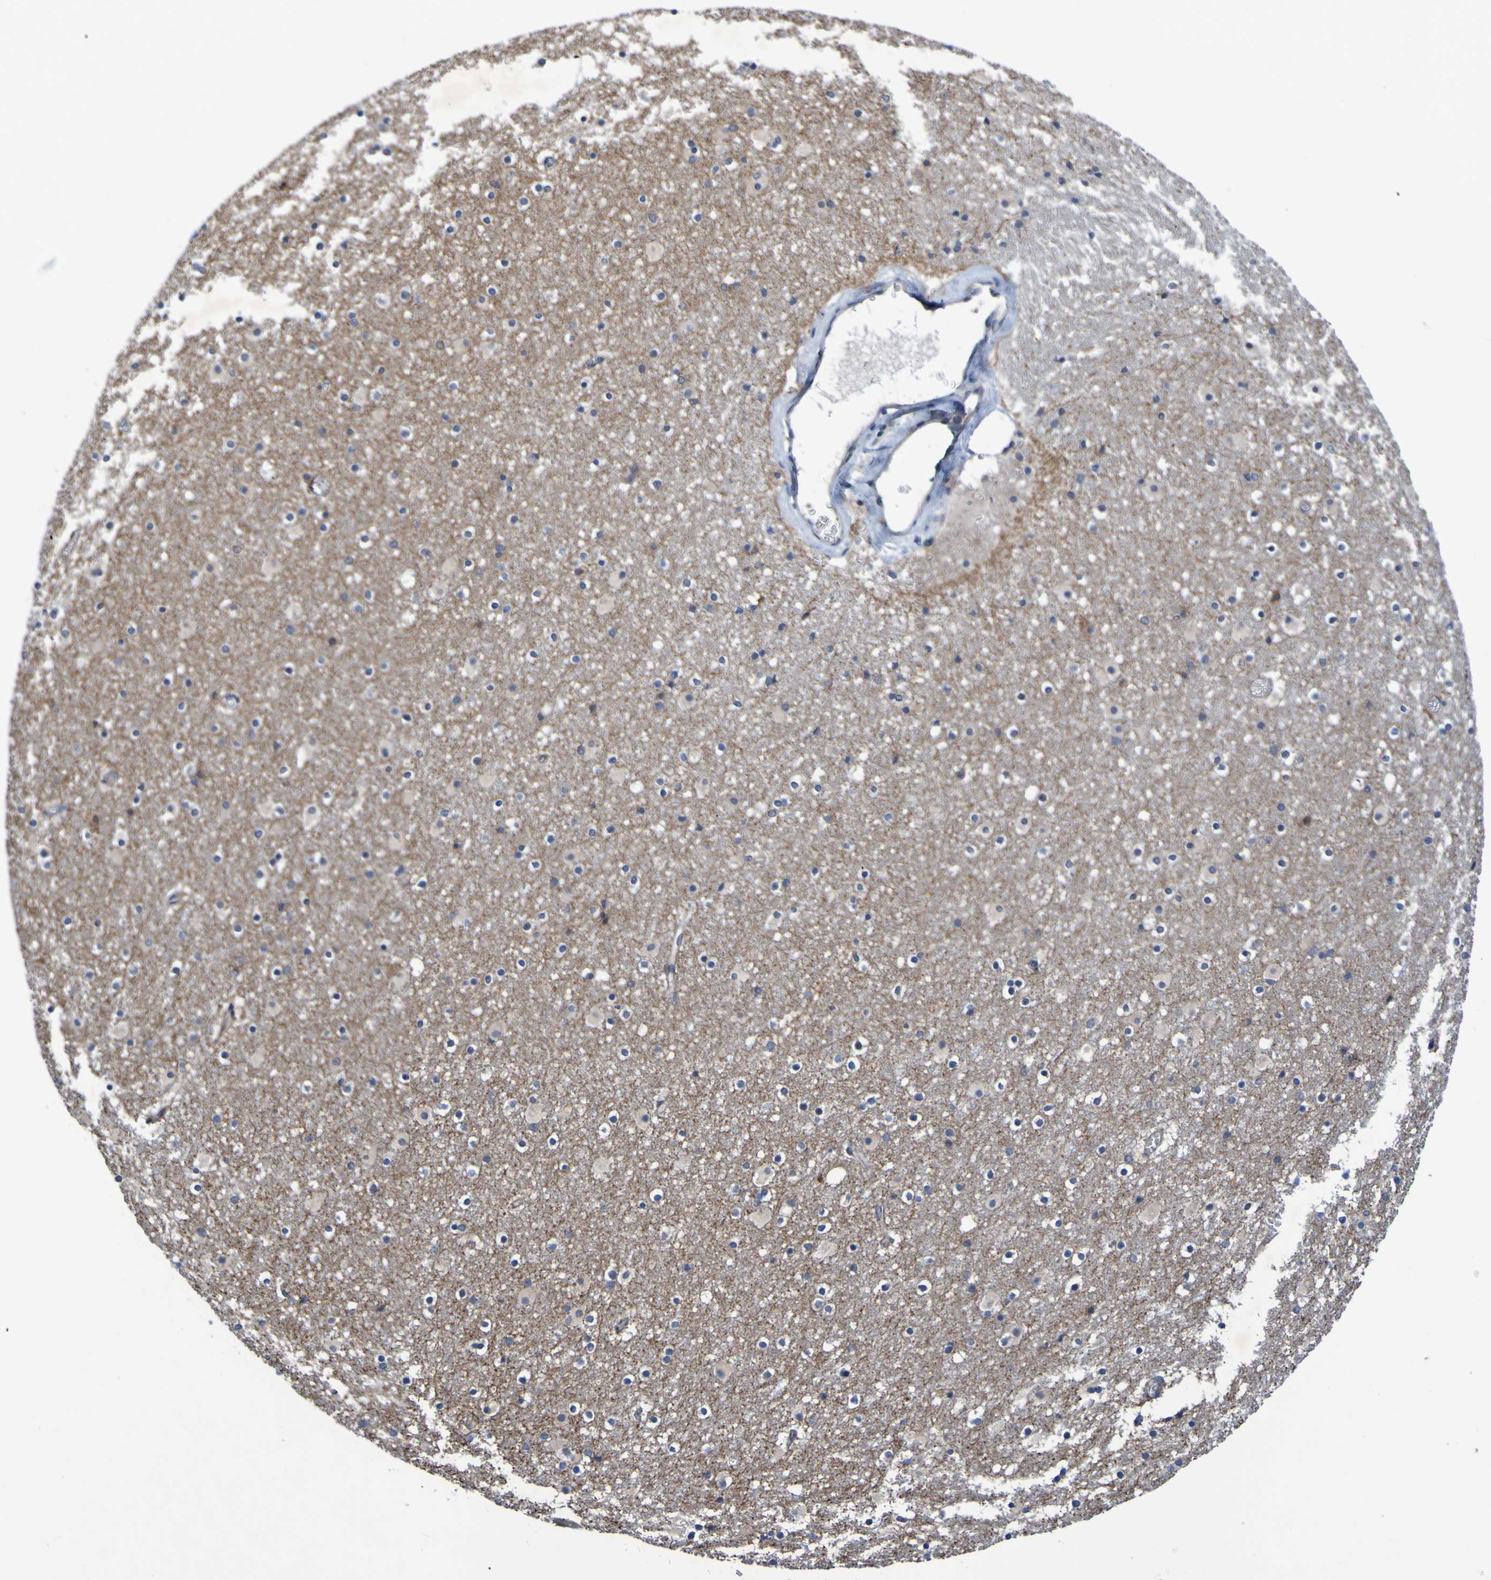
{"staining": {"intensity": "moderate", "quantity": "<25%", "location": "cytoplasmic/membranous"}, "tissue": "caudate", "cell_type": "Glial cells", "image_type": "normal", "snomed": [{"axis": "morphology", "description": "Normal tissue, NOS"}, {"axis": "topography", "description": "Lateral ventricle wall"}], "caption": "The photomicrograph shows staining of normal caudate, revealing moderate cytoplasmic/membranous protein staining (brown color) within glial cells. The staining was performed using DAB (3,3'-diaminobenzidine), with brown indicating positive protein expression. Nuclei are stained blue with hematoxylin.", "gene": "SDK1", "patient": {"sex": "male", "age": 45}}